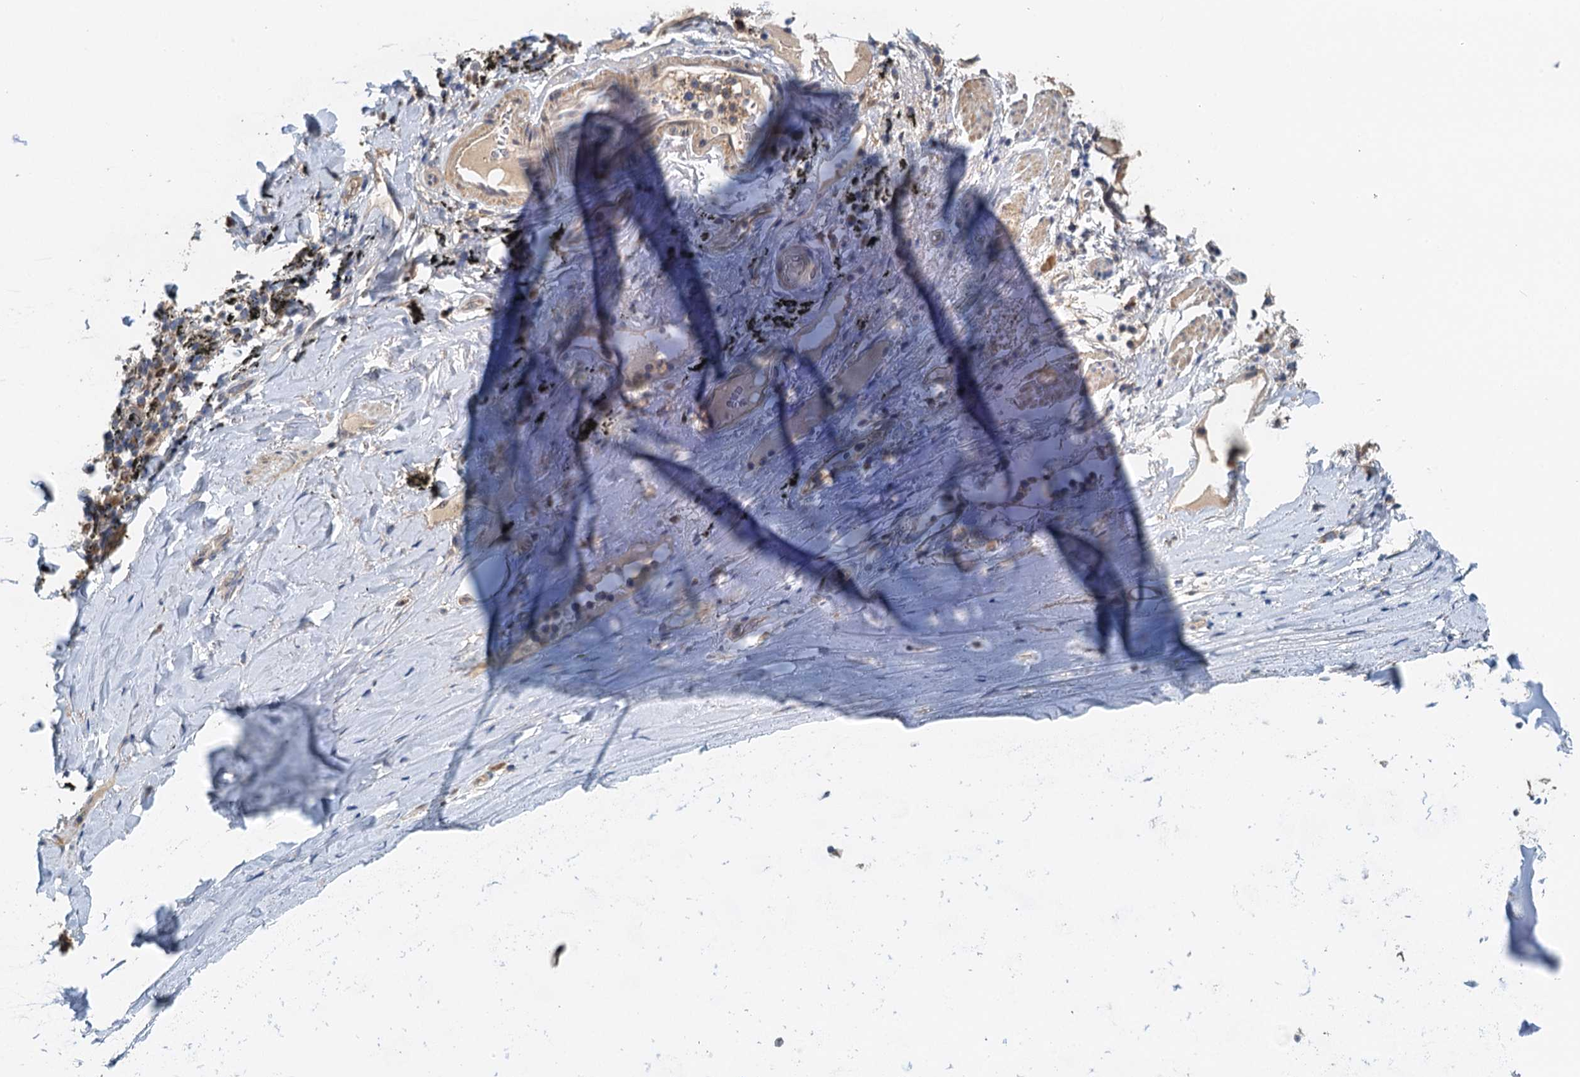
{"staining": {"intensity": "moderate", "quantity": "25%-75%", "location": "cytoplasmic/membranous"}, "tissue": "adipose tissue", "cell_type": "Adipocytes", "image_type": "normal", "snomed": [{"axis": "morphology", "description": "Normal tissue, NOS"}, {"axis": "topography", "description": "Lymph node"}, {"axis": "topography", "description": "Bronchus"}], "caption": "The image reveals staining of benign adipose tissue, revealing moderate cytoplasmic/membranous protein staining (brown color) within adipocytes.", "gene": "ZNF606", "patient": {"sex": "male", "age": 63}}